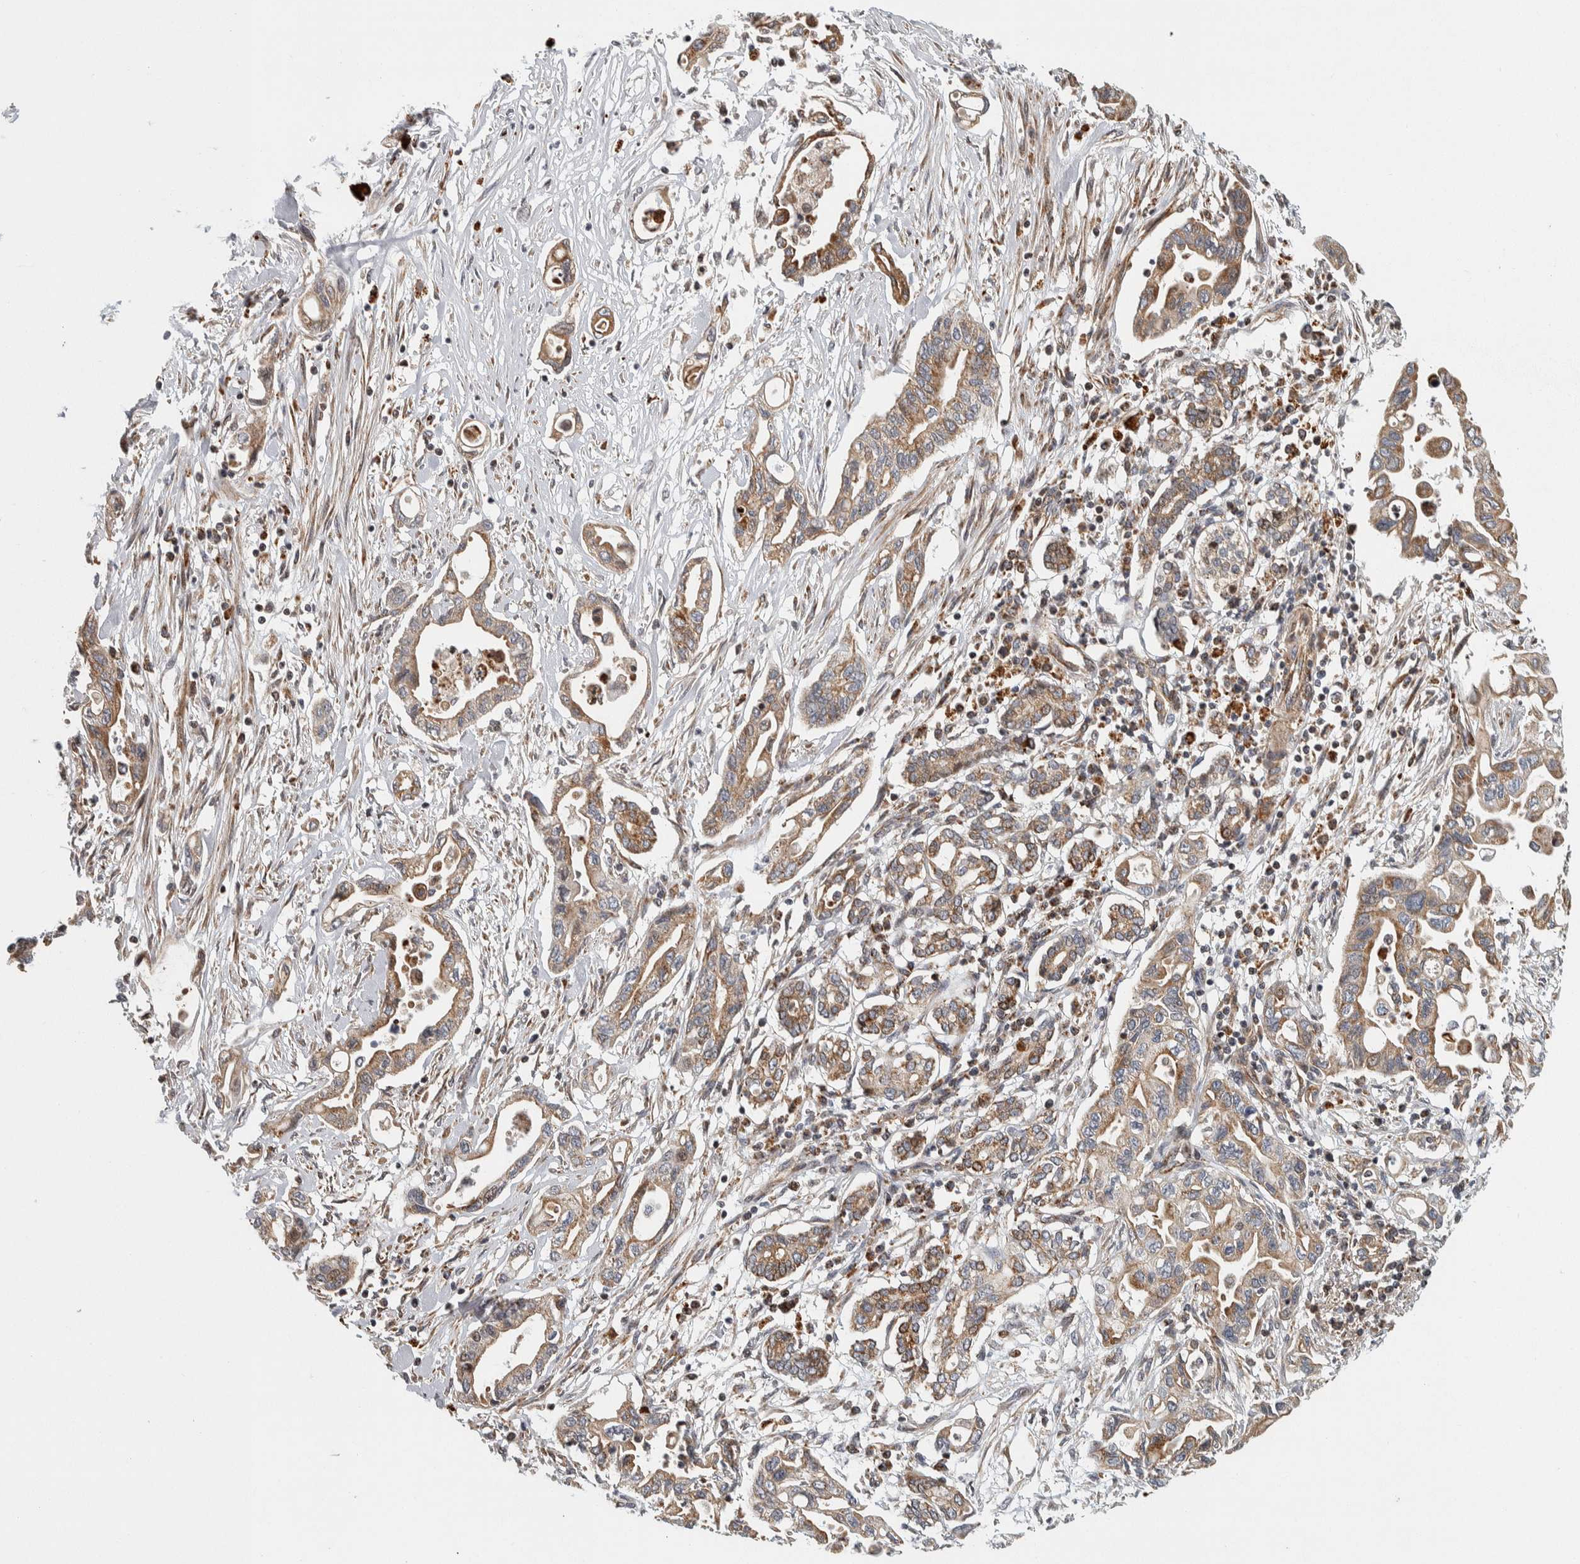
{"staining": {"intensity": "moderate", "quantity": ">75%", "location": "cytoplasmic/membranous"}, "tissue": "pancreatic cancer", "cell_type": "Tumor cells", "image_type": "cancer", "snomed": [{"axis": "morphology", "description": "Adenocarcinoma, NOS"}, {"axis": "topography", "description": "Pancreas"}], "caption": "A brown stain shows moderate cytoplasmic/membranous staining of a protein in human pancreatic adenocarcinoma tumor cells.", "gene": "AFP", "patient": {"sex": "female", "age": 57}}